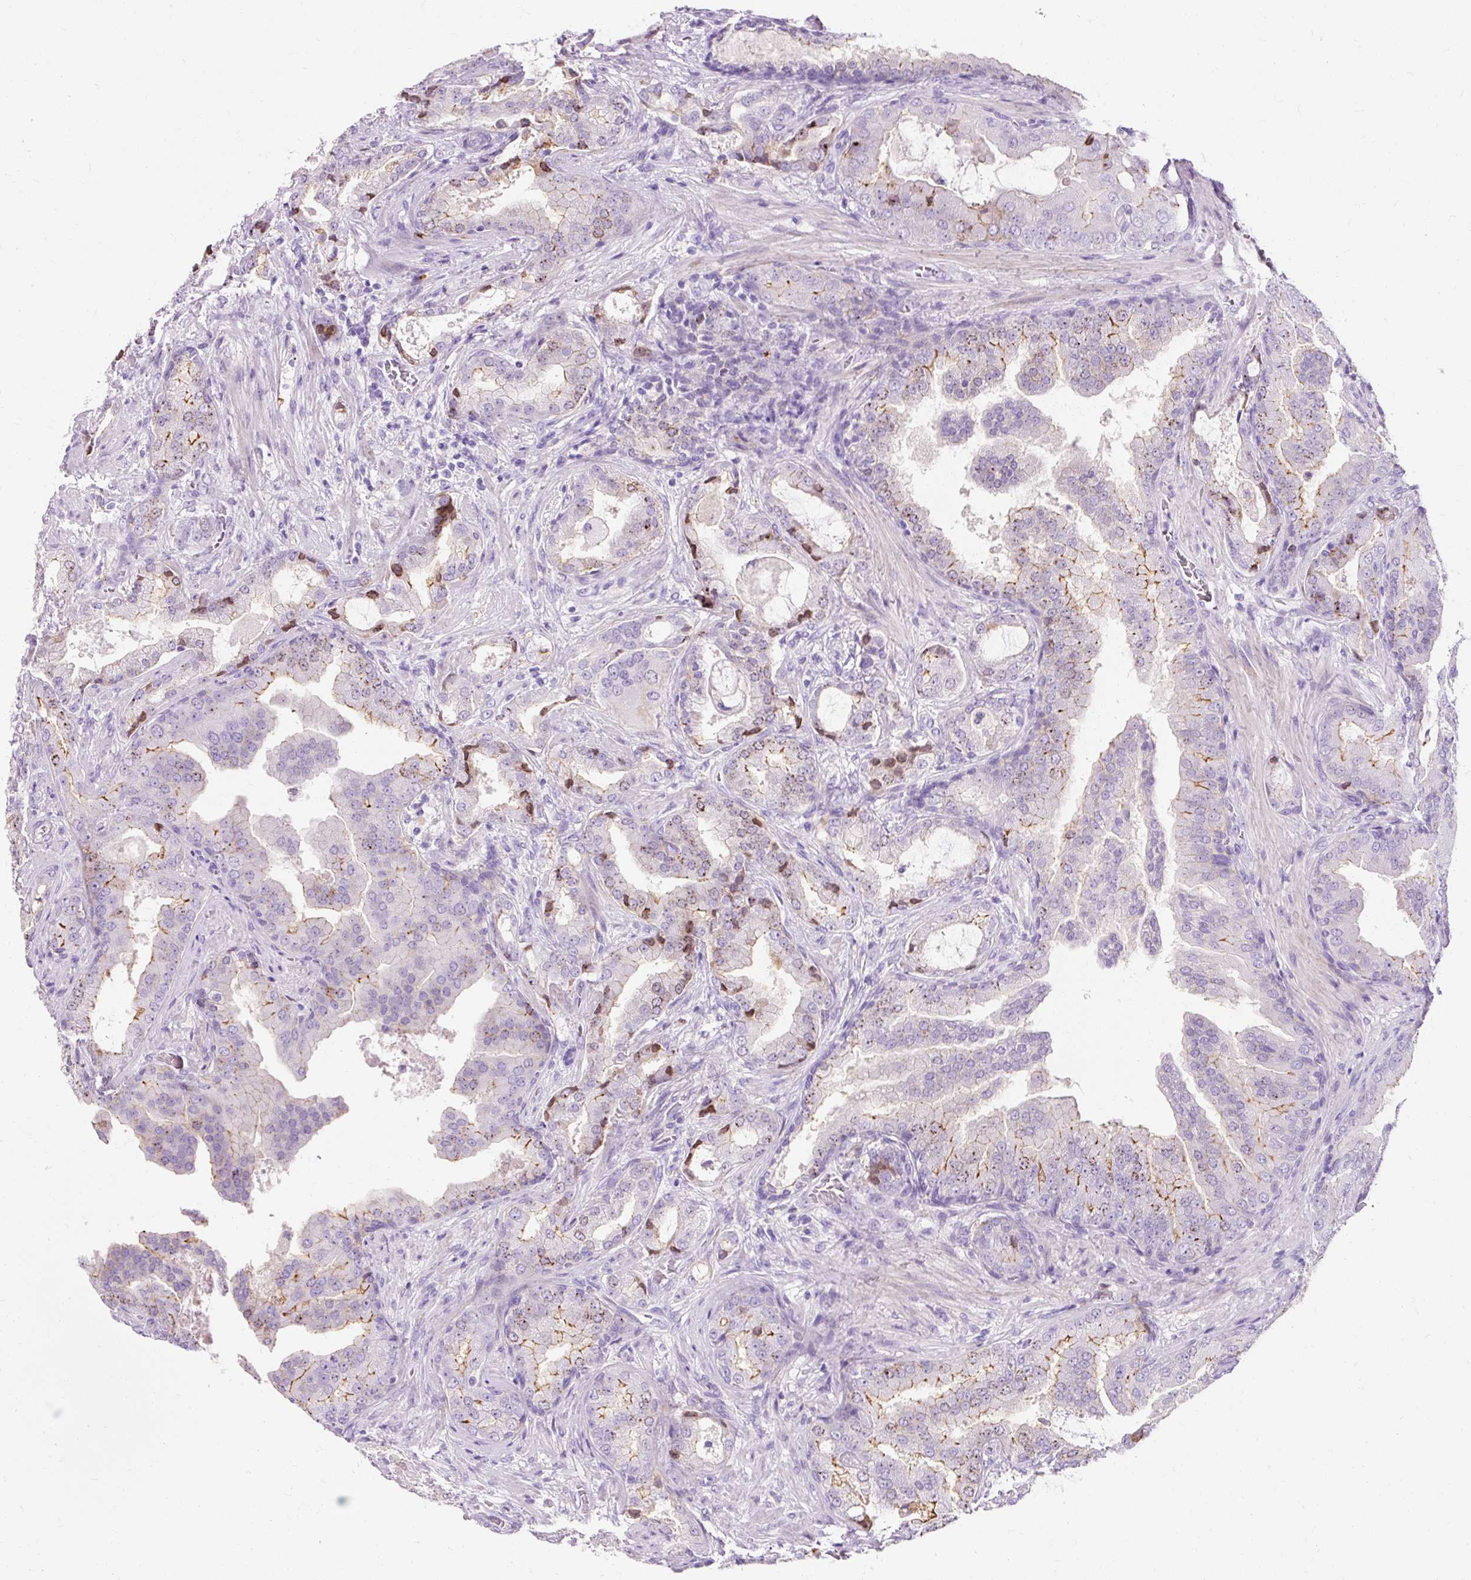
{"staining": {"intensity": "moderate", "quantity": "<25%", "location": "cytoplasmic/membranous"}, "tissue": "prostate cancer", "cell_type": "Tumor cells", "image_type": "cancer", "snomed": [{"axis": "morphology", "description": "Adenocarcinoma, High grade"}, {"axis": "topography", "description": "Prostate"}], "caption": "The micrograph reveals staining of adenocarcinoma (high-grade) (prostate), revealing moderate cytoplasmic/membranous protein staining (brown color) within tumor cells.", "gene": "CLDN25", "patient": {"sex": "male", "age": 68}}